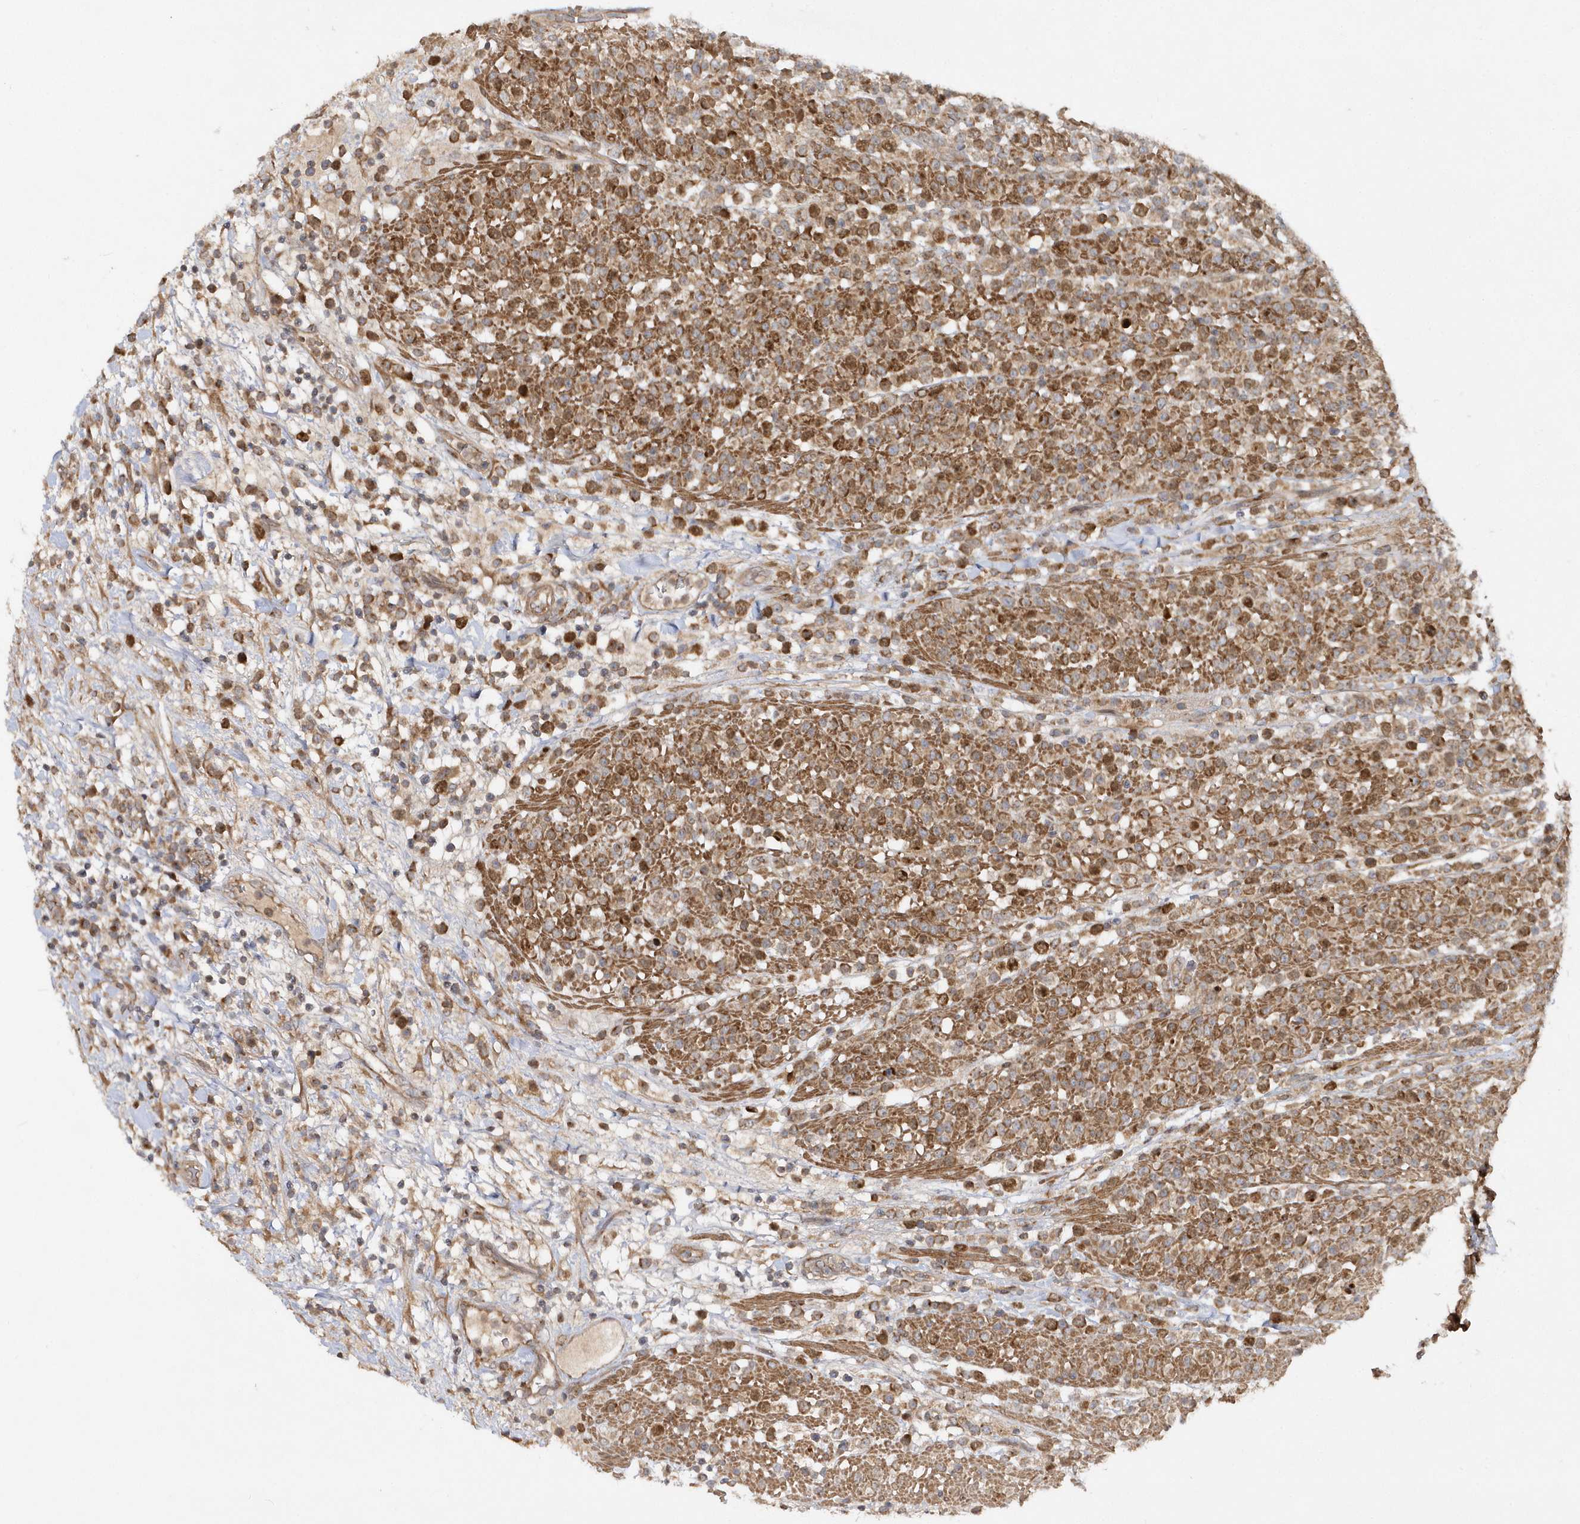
{"staining": {"intensity": "moderate", "quantity": ">75%", "location": "cytoplasmic/membranous"}, "tissue": "lymphoma", "cell_type": "Tumor cells", "image_type": "cancer", "snomed": [{"axis": "morphology", "description": "Malignant lymphoma, non-Hodgkin's type, High grade"}, {"axis": "topography", "description": "Colon"}], "caption": "Immunohistochemistry (IHC) of lymphoma exhibits medium levels of moderate cytoplasmic/membranous staining in approximately >75% of tumor cells.", "gene": "MXI1", "patient": {"sex": "female", "age": 53}}